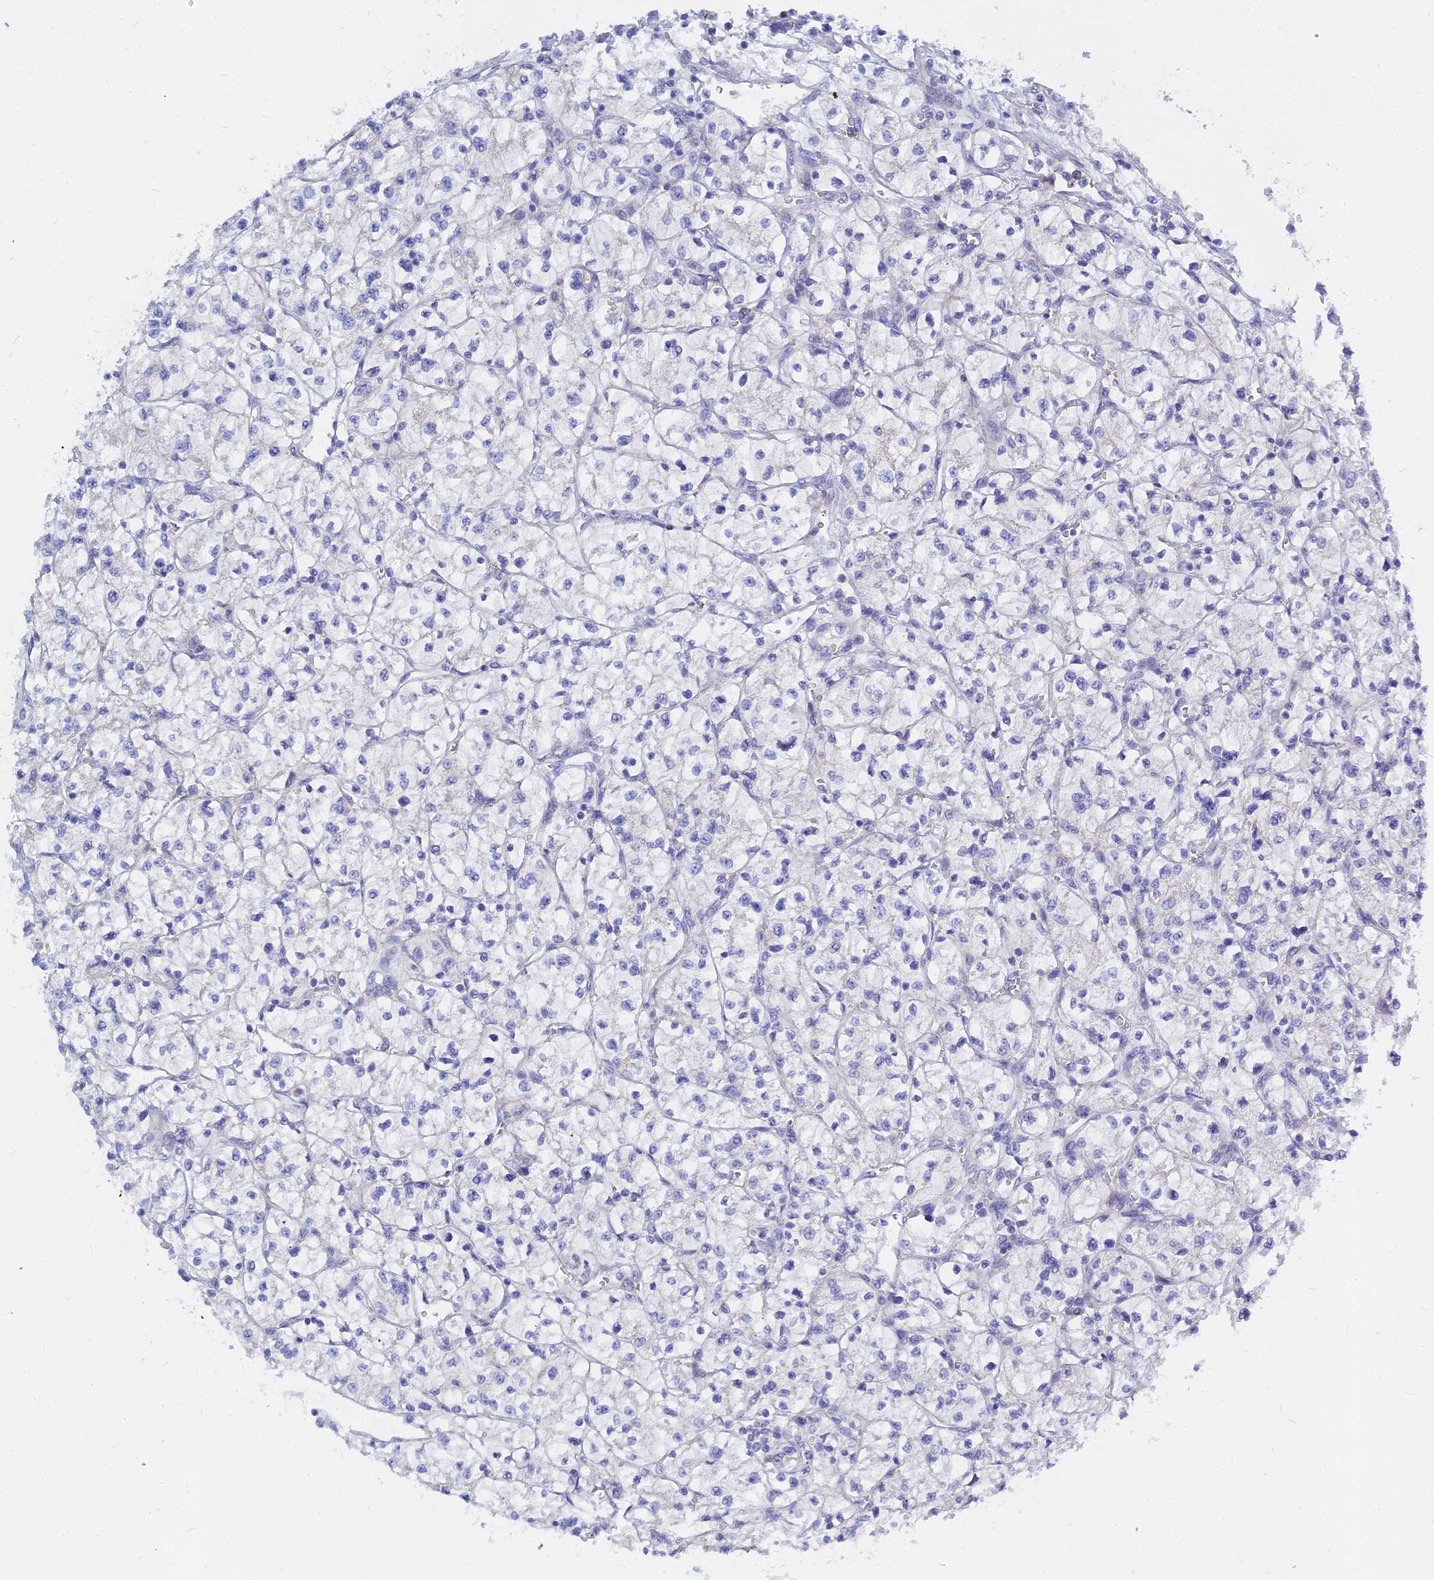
{"staining": {"intensity": "negative", "quantity": "none", "location": "none"}, "tissue": "renal cancer", "cell_type": "Tumor cells", "image_type": "cancer", "snomed": [{"axis": "morphology", "description": "Adenocarcinoma, NOS"}, {"axis": "topography", "description": "Kidney"}], "caption": "IHC micrograph of neoplastic tissue: human adenocarcinoma (renal) stained with DAB (3,3'-diaminobenzidine) shows no significant protein positivity in tumor cells.", "gene": "ZNF552", "patient": {"sex": "female", "age": 64}}